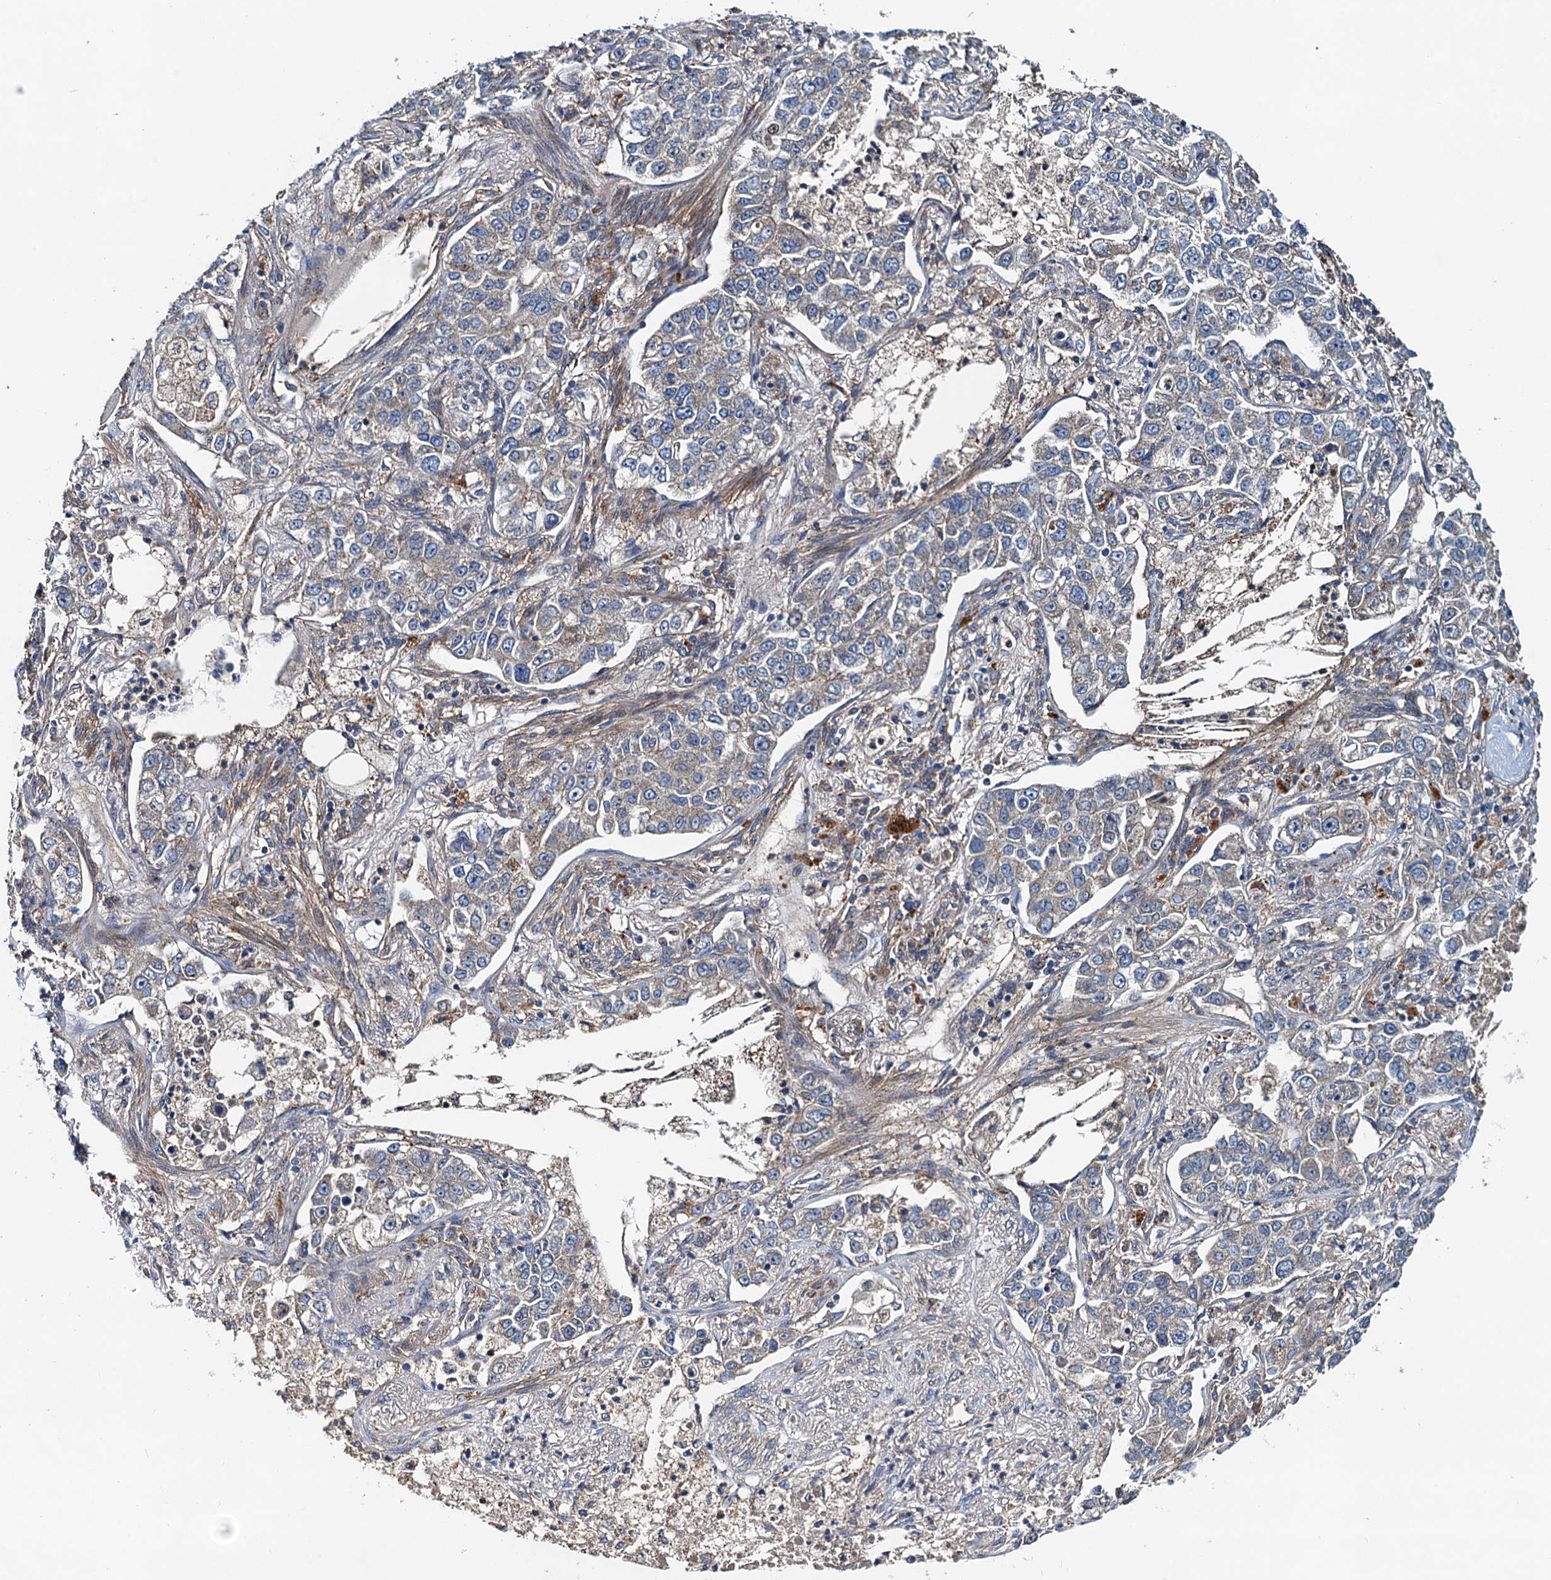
{"staining": {"intensity": "negative", "quantity": "none", "location": "none"}, "tissue": "lung cancer", "cell_type": "Tumor cells", "image_type": "cancer", "snomed": [{"axis": "morphology", "description": "Adenocarcinoma, NOS"}, {"axis": "topography", "description": "Lung"}], "caption": "A photomicrograph of human lung cancer (adenocarcinoma) is negative for staining in tumor cells.", "gene": "EFL1", "patient": {"sex": "male", "age": 49}}